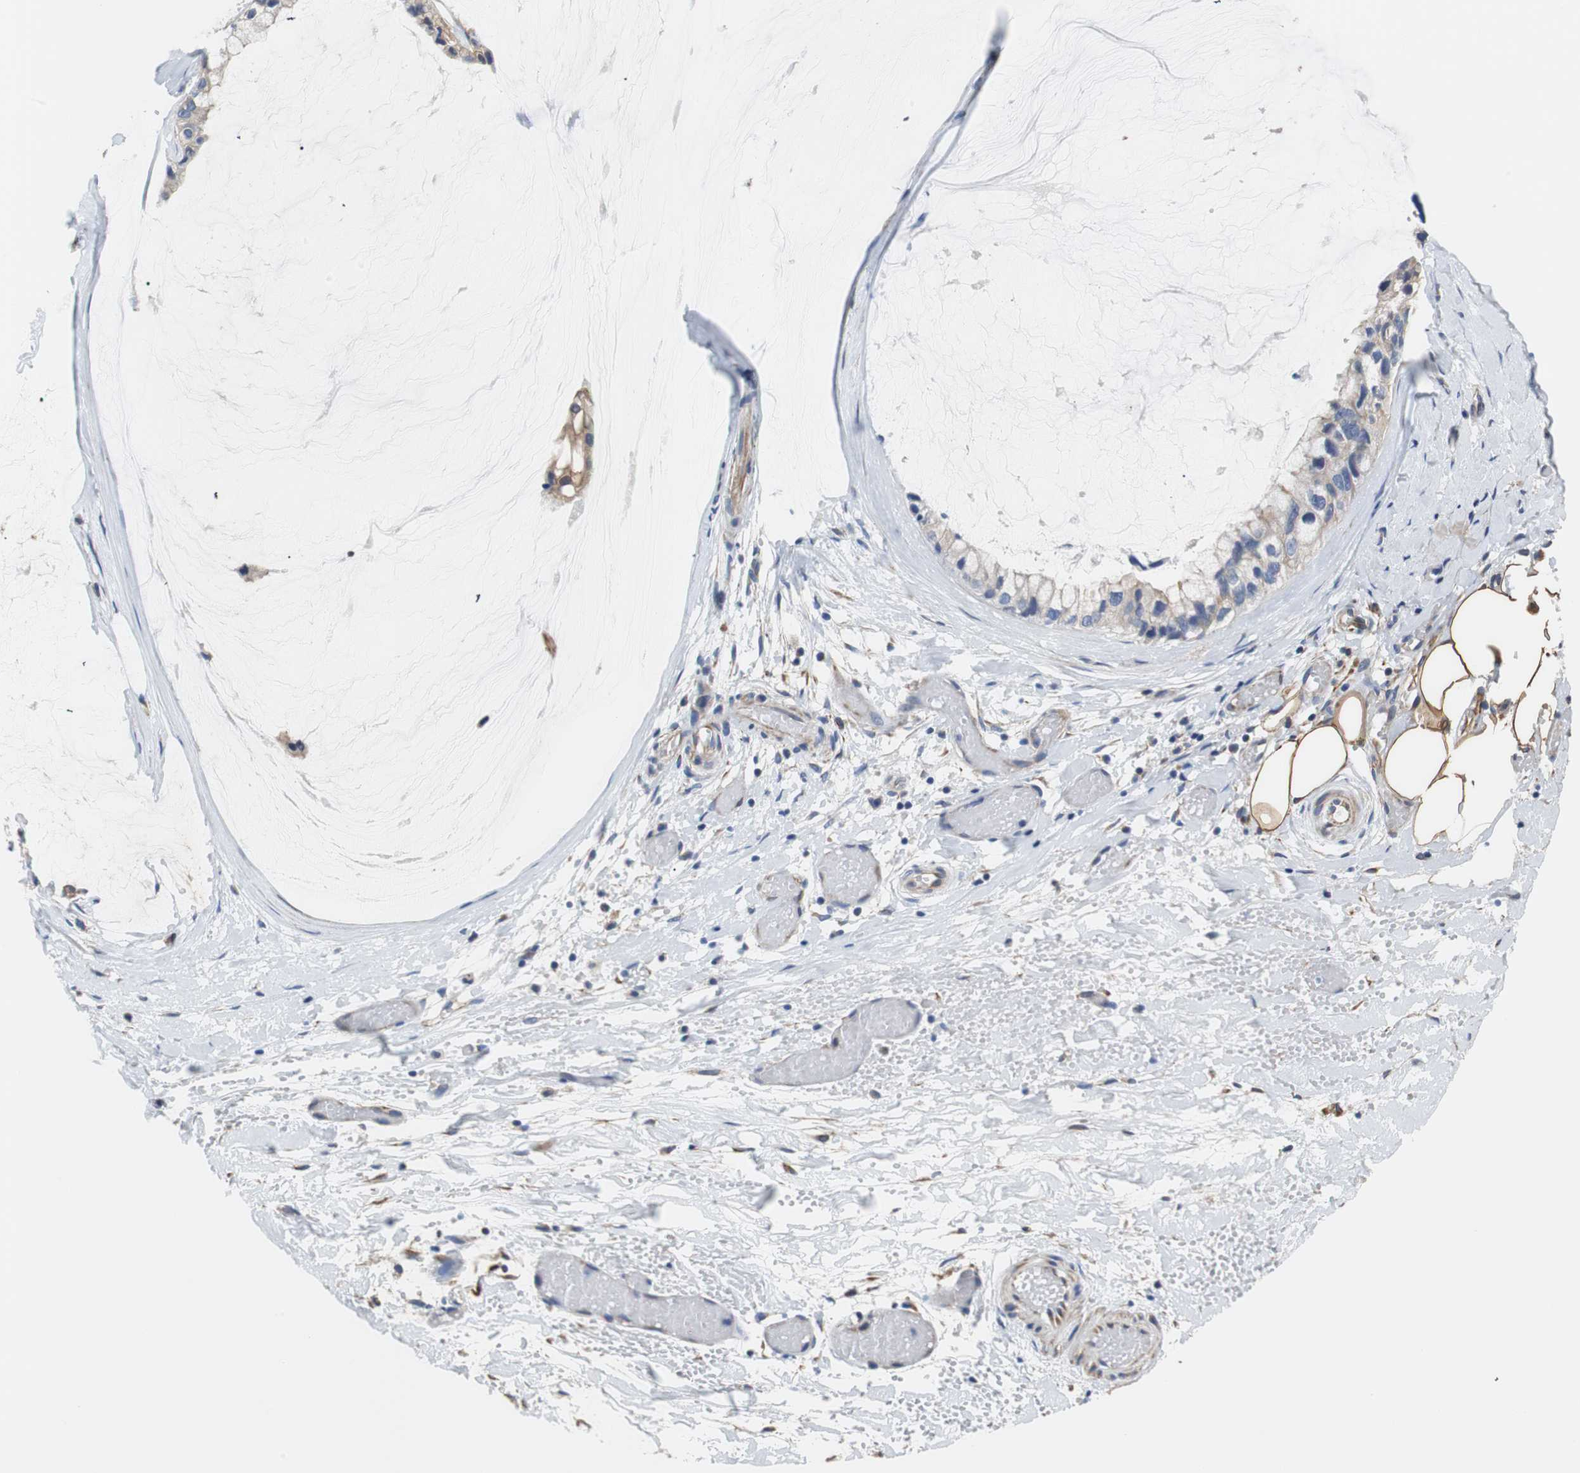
{"staining": {"intensity": "weak", "quantity": ">75%", "location": "cytoplasmic/membranous"}, "tissue": "ovarian cancer", "cell_type": "Tumor cells", "image_type": "cancer", "snomed": [{"axis": "morphology", "description": "Cystadenocarcinoma, mucinous, NOS"}, {"axis": "topography", "description": "Ovary"}], "caption": "The micrograph displays staining of mucinous cystadenocarcinoma (ovarian), revealing weak cytoplasmic/membranous protein expression (brown color) within tumor cells.", "gene": "PCK1", "patient": {"sex": "female", "age": 39}}